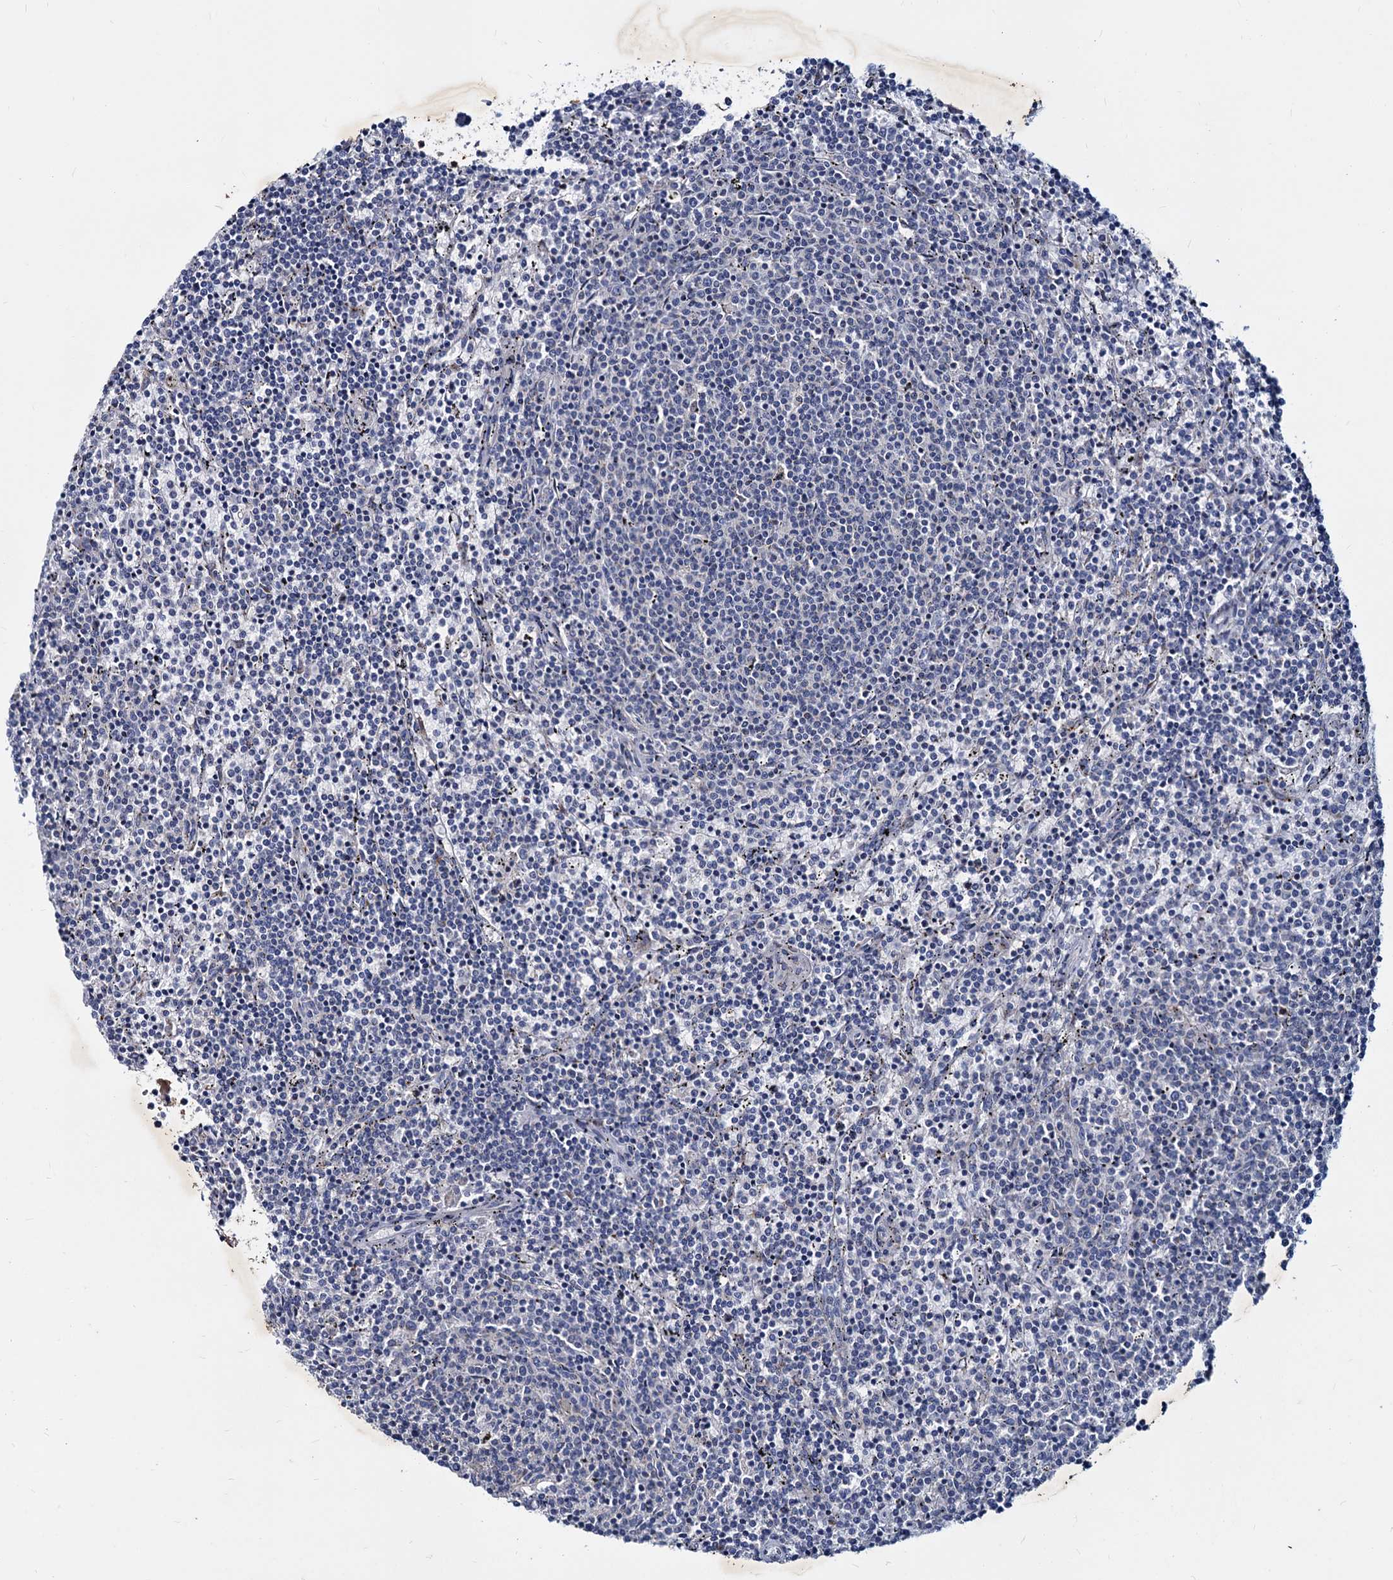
{"staining": {"intensity": "negative", "quantity": "none", "location": "none"}, "tissue": "lymphoma", "cell_type": "Tumor cells", "image_type": "cancer", "snomed": [{"axis": "morphology", "description": "Malignant lymphoma, non-Hodgkin's type, Low grade"}, {"axis": "topography", "description": "Spleen"}], "caption": "Tumor cells show no significant protein positivity in lymphoma. (Brightfield microscopy of DAB immunohistochemistry (IHC) at high magnification).", "gene": "AGBL4", "patient": {"sex": "female", "age": 50}}